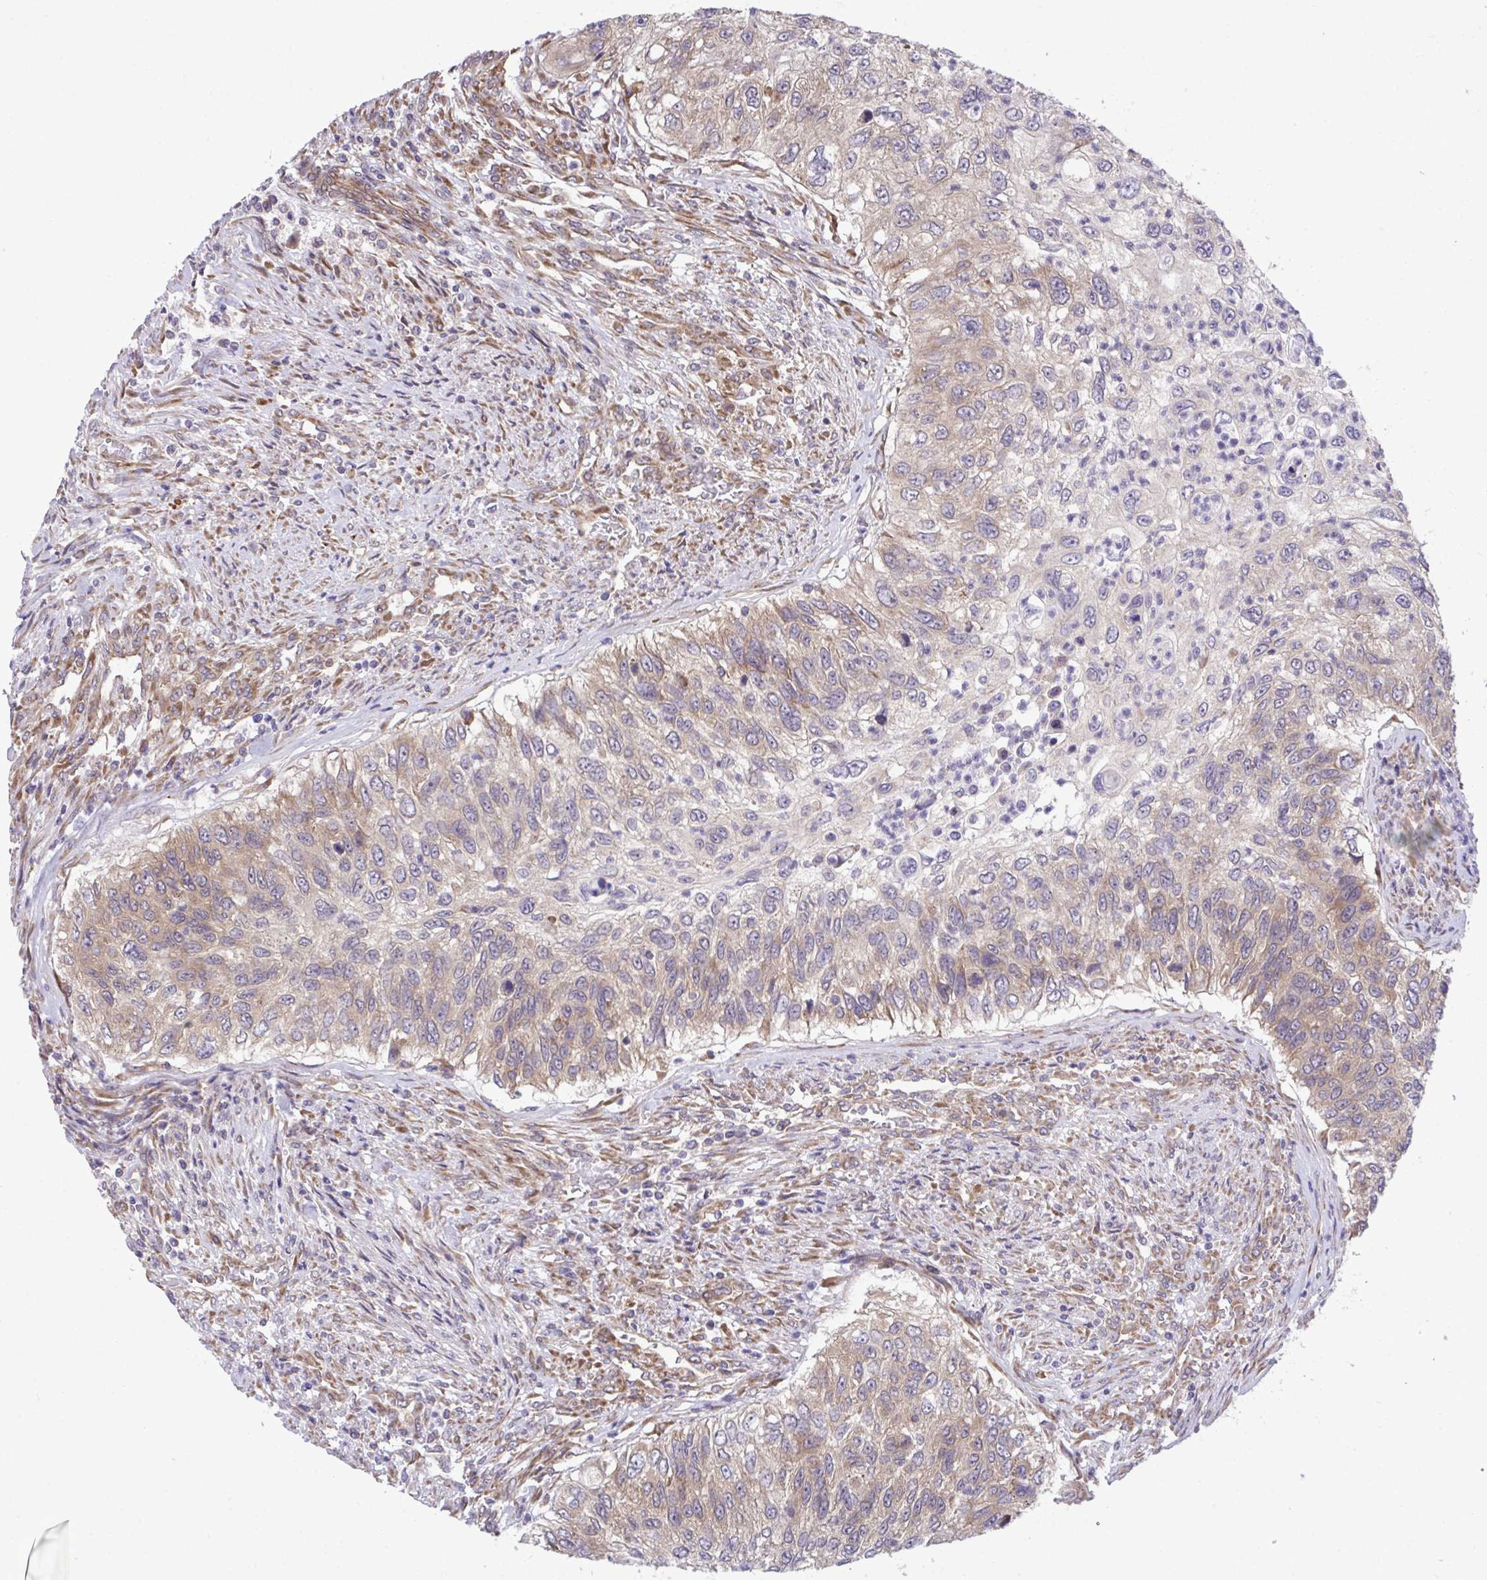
{"staining": {"intensity": "moderate", "quantity": "25%-75%", "location": "cytoplasmic/membranous"}, "tissue": "urothelial cancer", "cell_type": "Tumor cells", "image_type": "cancer", "snomed": [{"axis": "morphology", "description": "Urothelial carcinoma, High grade"}, {"axis": "topography", "description": "Urinary bladder"}], "caption": "The histopathology image exhibits staining of urothelial carcinoma (high-grade), revealing moderate cytoplasmic/membranous protein positivity (brown color) within tumor cells. Using DAB (brown) and hematoxylin (blue) stains, captured at high magnification using brightfield microscopy.", "gene": "RPS15", "patient": {"sex": "female", "age": 60}}